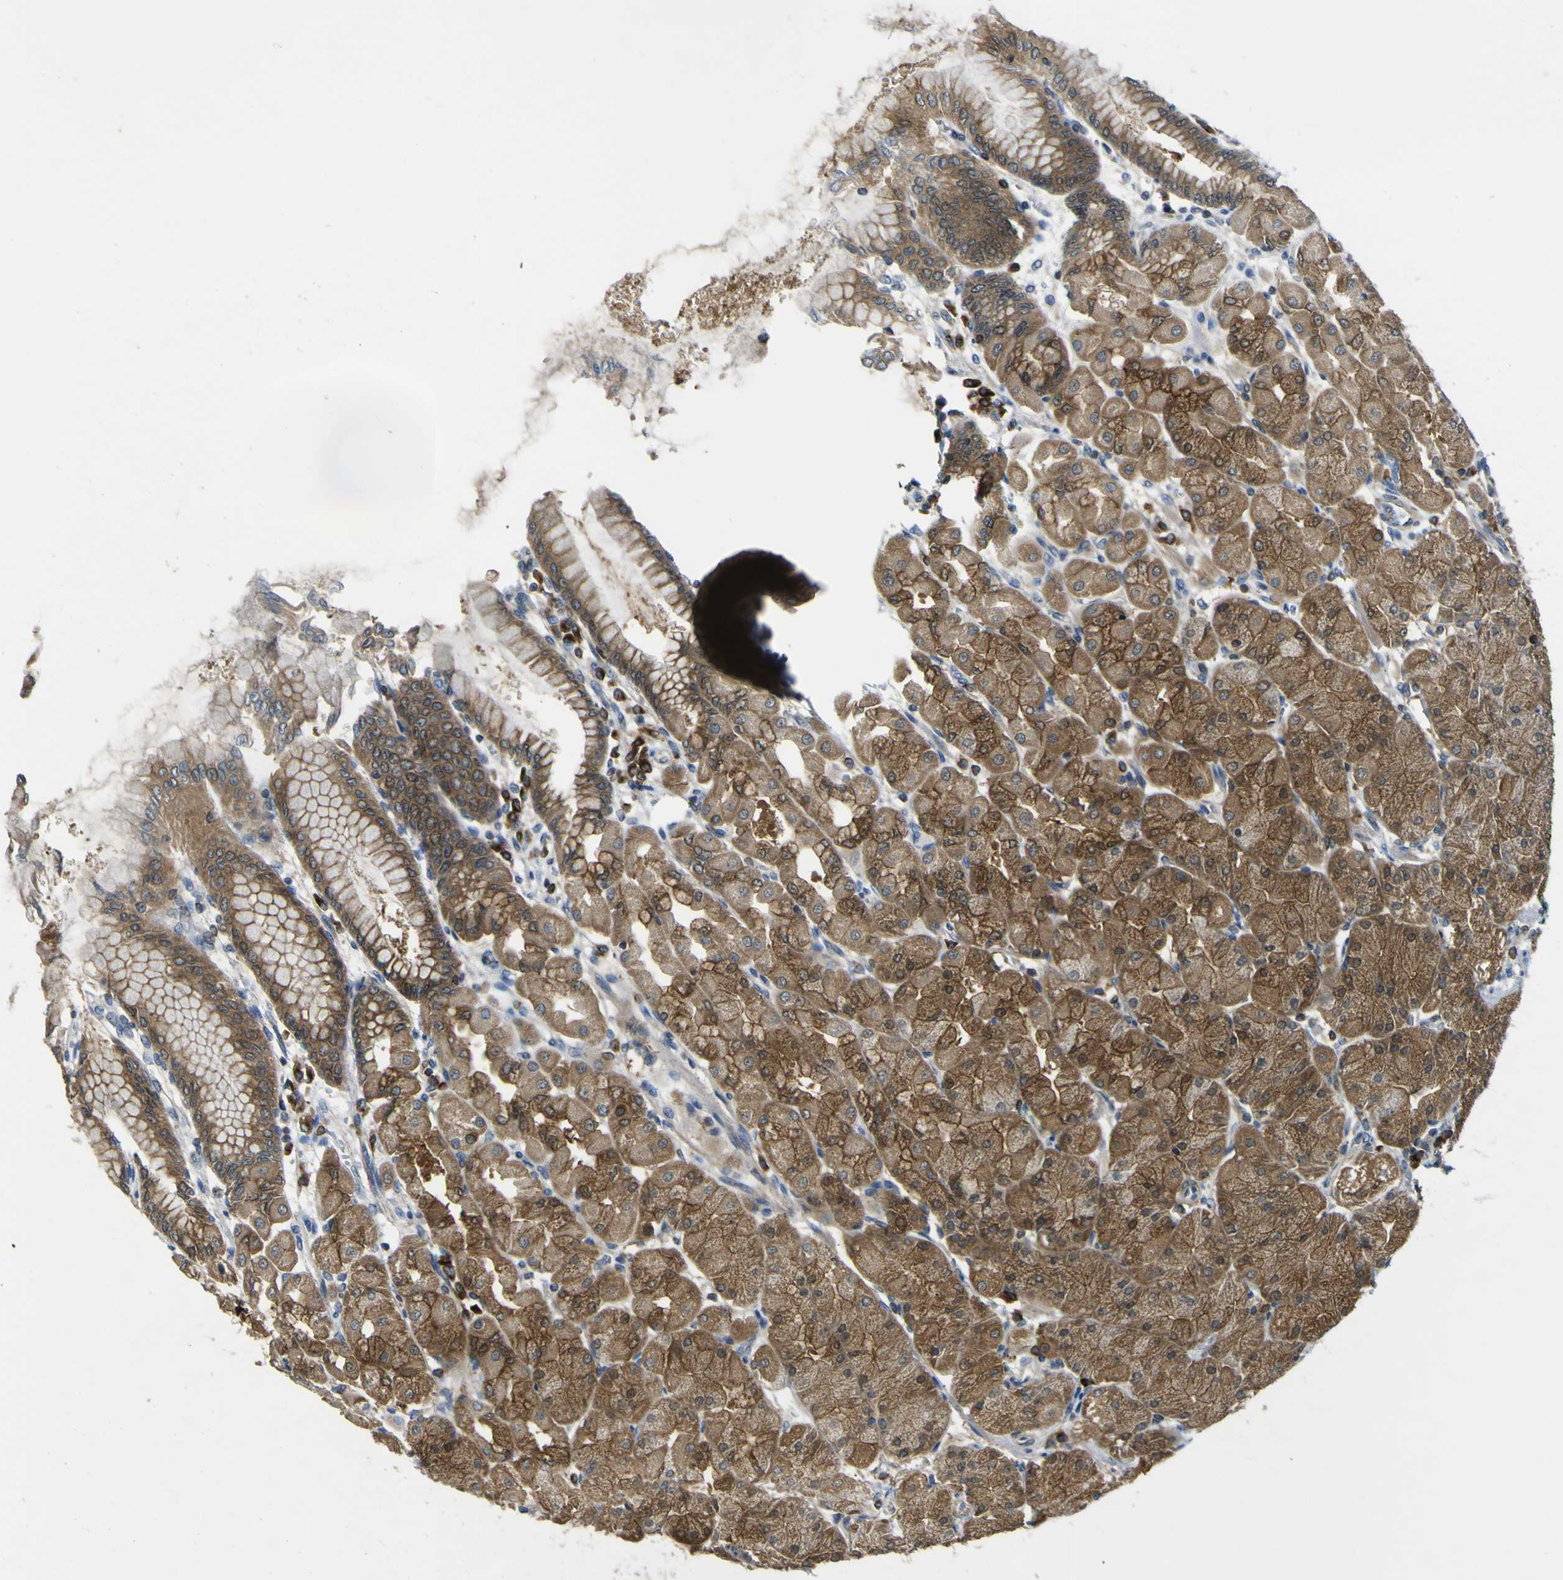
{"staining": {"intensity": "moderate", "quantity": ">75%", "location": "cytoplasmic/membranous"}, "tissue": "stomach", "cell_type": "Glandular cells", "image_type": "normal", "snomed": [{"axis": "morphology", "description": "Normal tissue, NOS"}, {"axis": "topography", "description": "Stomach, upper"}], "caption": "Immunohistochemical staining of normal stomach reveals >75% levels of moderate cytoplasmic/membranous protein positivity in approximately >75% of glandular cells.", "gene": "EML2", "patient": {"sex": "female", "age": 56}}